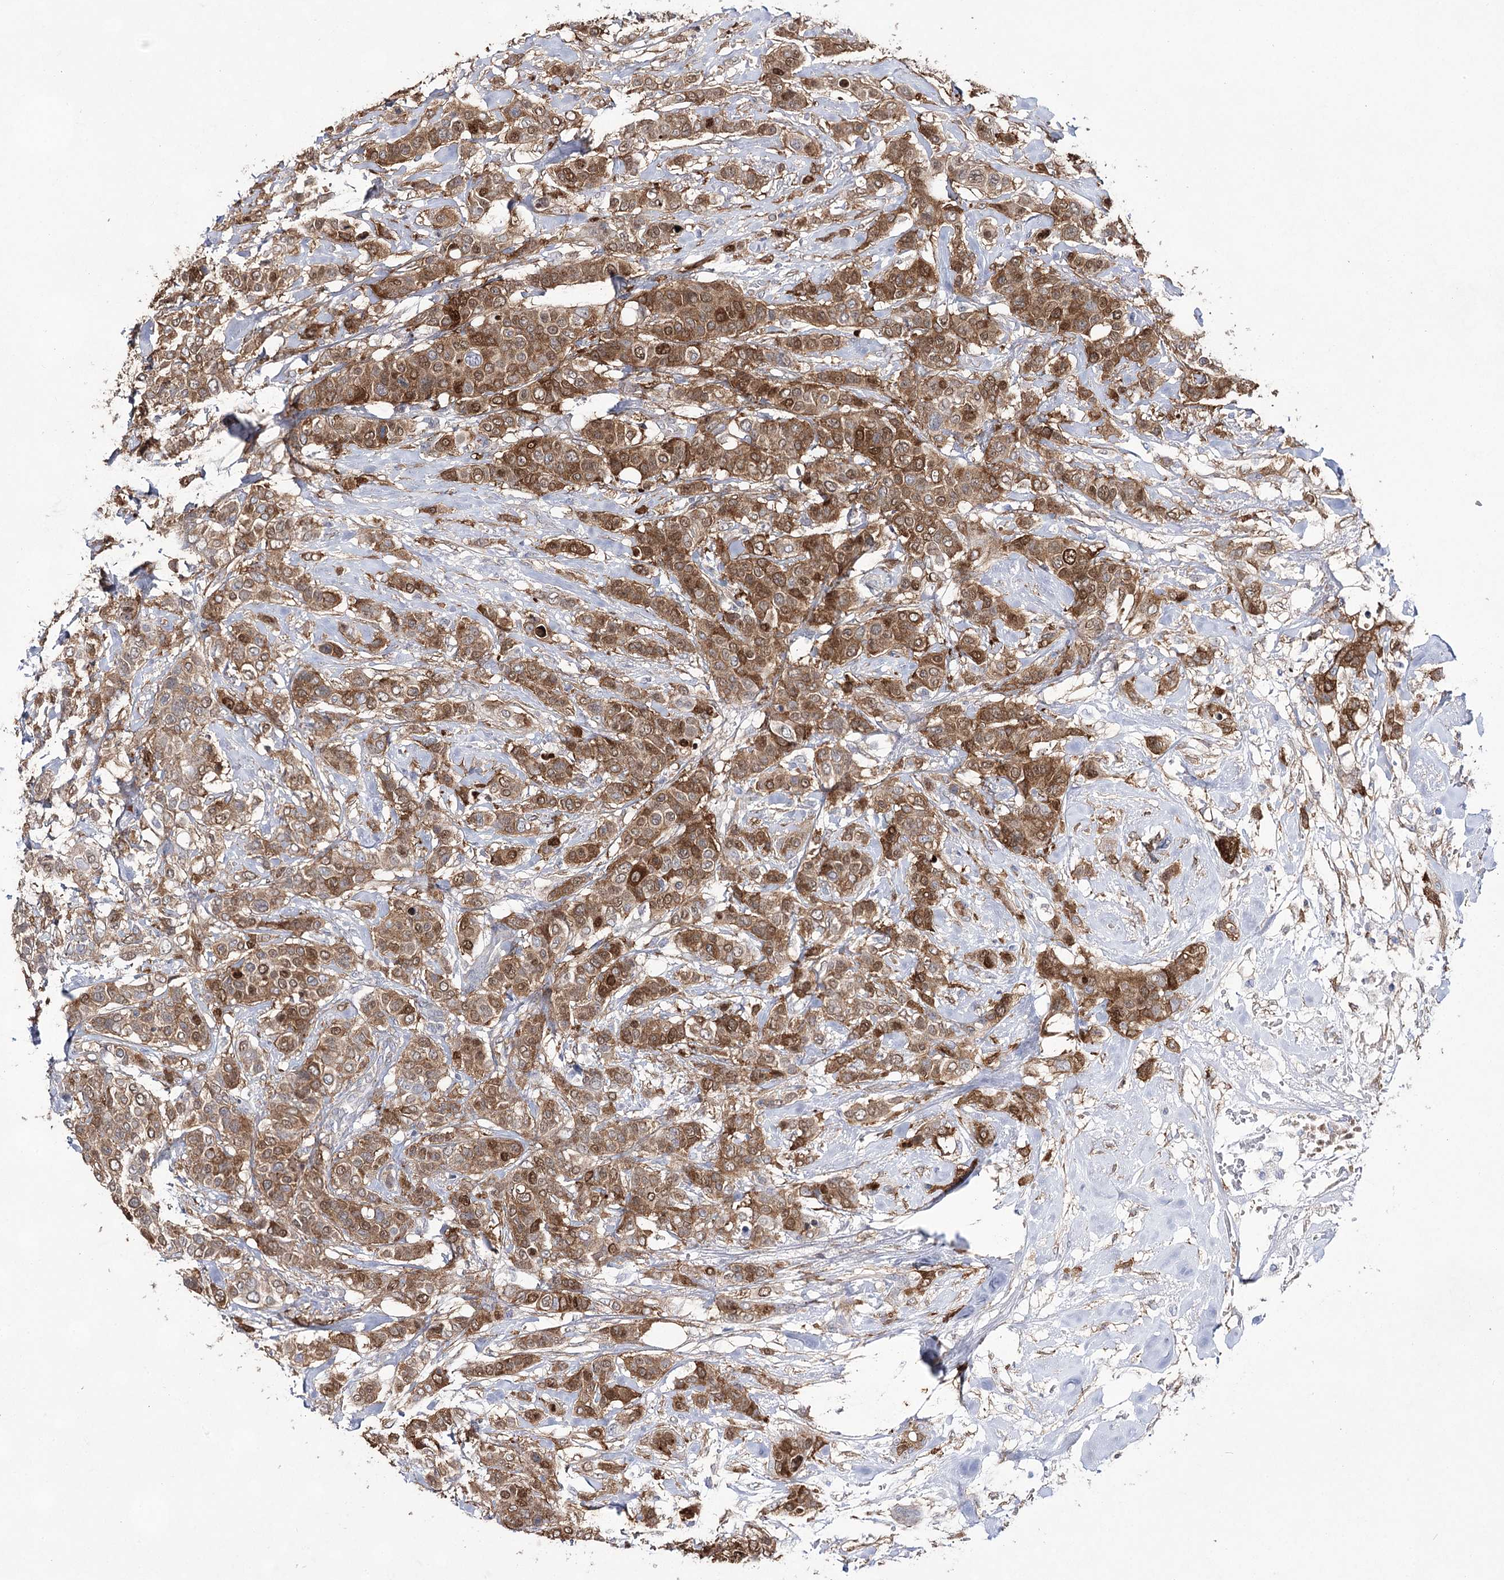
{"staining": {"intensity": "strong", "quantity": ">75%", "location": "cytoplasmic/membranous,nuclear"}, "tissue": "breast cancer", "cell_type": "Tumor cells", "image_type": "cancer", "snomed": [{"axis": "morphology", "description": "Lobular carcinoma"}, {"axis": "topography", "description": "Breast"}], "caption": "Immunohistochemistry (IHC) histopathology image of neoplastic tissue: human lobular carcinoma (breast) stained using immunohistochemistry (IHC) reveals high levels of strong protein expression localized specifically in the cytoplasmic/membranous and nuclear of tumor cells, appearing as a cytoplasmic/membranous and nuclear brown color.", "gene": "UGDH", "patient": {"sex": "female", "age": 51}}